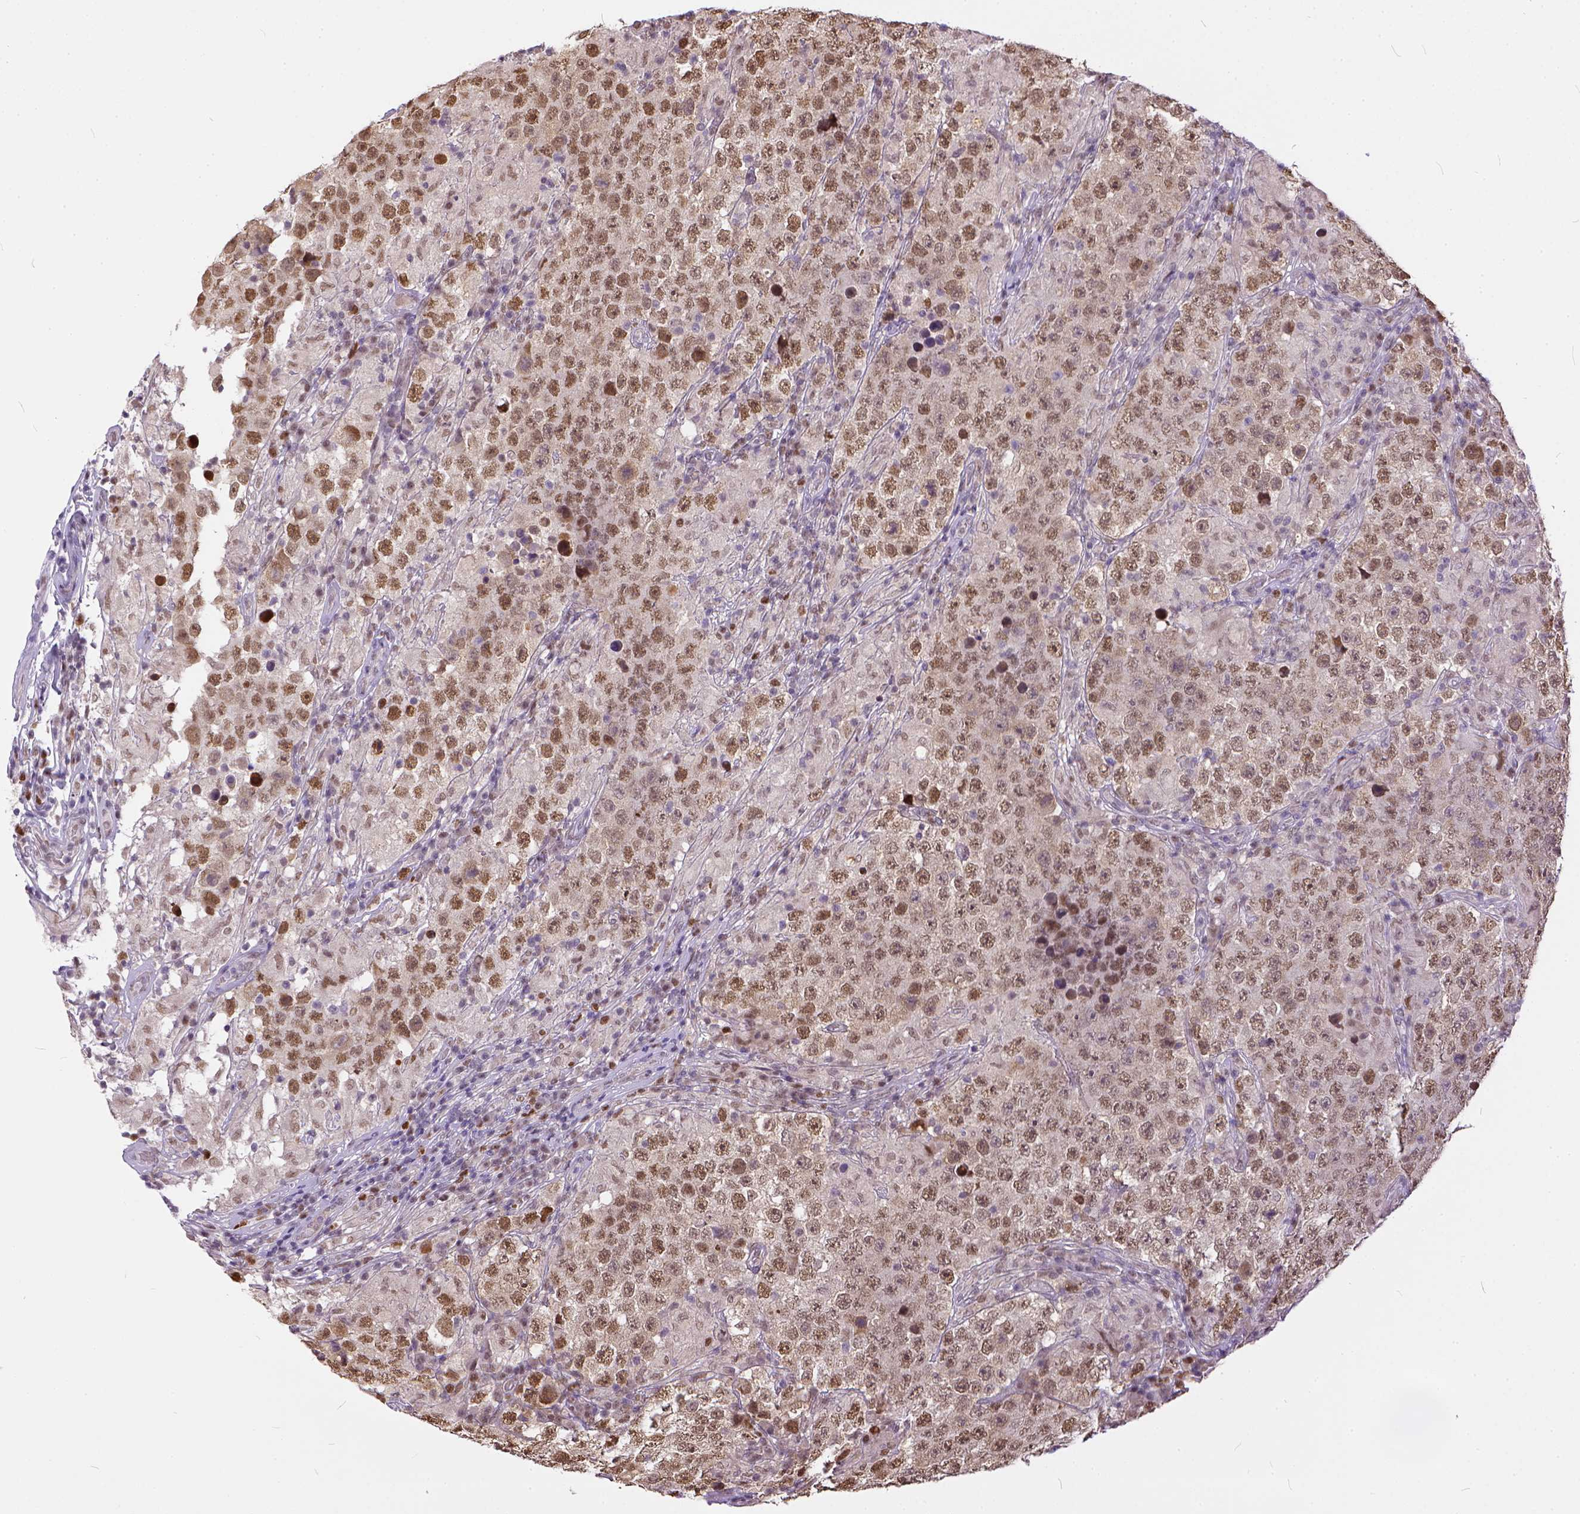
{"staining": {"intensity": "moderate", "quantity": ">75%", "location": "nuclear"}, "tissue": "testis cancer", "cell_type": "Tumor cells", "image_type": "cancer", "snomed": [{"axis": "morphology", "description": "Seminoma, NOS"}, {"axis": "morphology", "description": "Carcinoma, Embryonal, NOS"}, {"axis": "topography", "description": "Testis"}], "caption": "Protein staining of testis cancer (seminoma) tissue shows moderate nuclear staining in approximately >75% of tumor cells. The staining was performed using DAB, with brown indicating positive protein expression. Nuclei are stained blue with hematoxylin.", "gene": "ERCC1", "patient": {"sex": "male", "age": 41}}